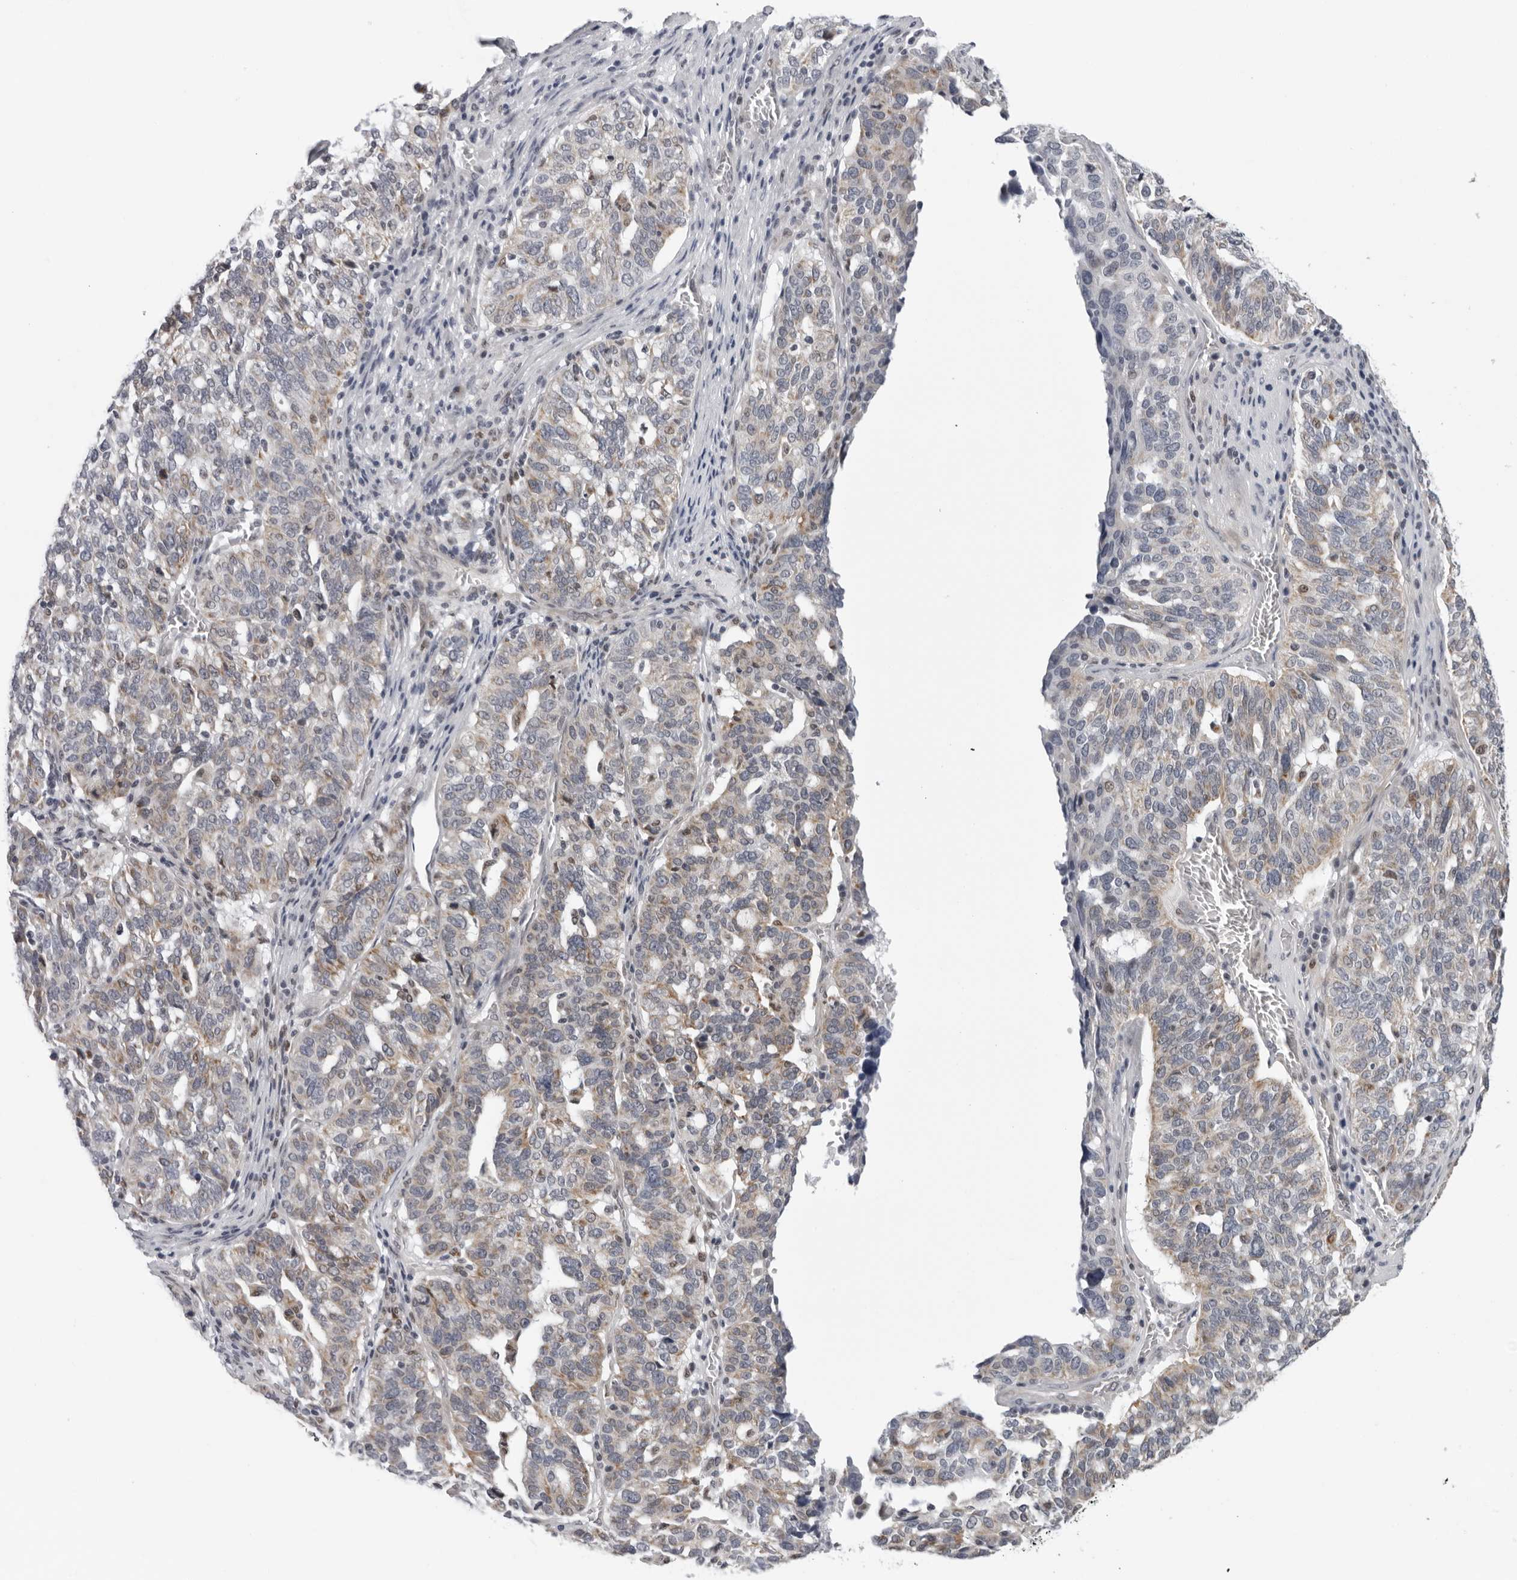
{"staining": {"intensity": "weak", "quantity": "25%-75%", "location": "cytoplasmic/membranous"}, "tissue": "ovarian cancer", "cell_type": "Tumor cells", "image_type": "cancer", "snomed": [{"axis": "morphology", "description": "Cystadenocarcinoma, serous, NOS"}, {"axis": "topography", "description": "Ovary"}], "caption": "Ovarian cancer (serous cystadenocarcinoma) was stained to show a protein in brown. There is low levels of weak cytoplasmic/membranous positivity in approximately 25%-75% of tumor cells.", "gene": "CPT2", "patient": {"sex": "female", "age": 59}}